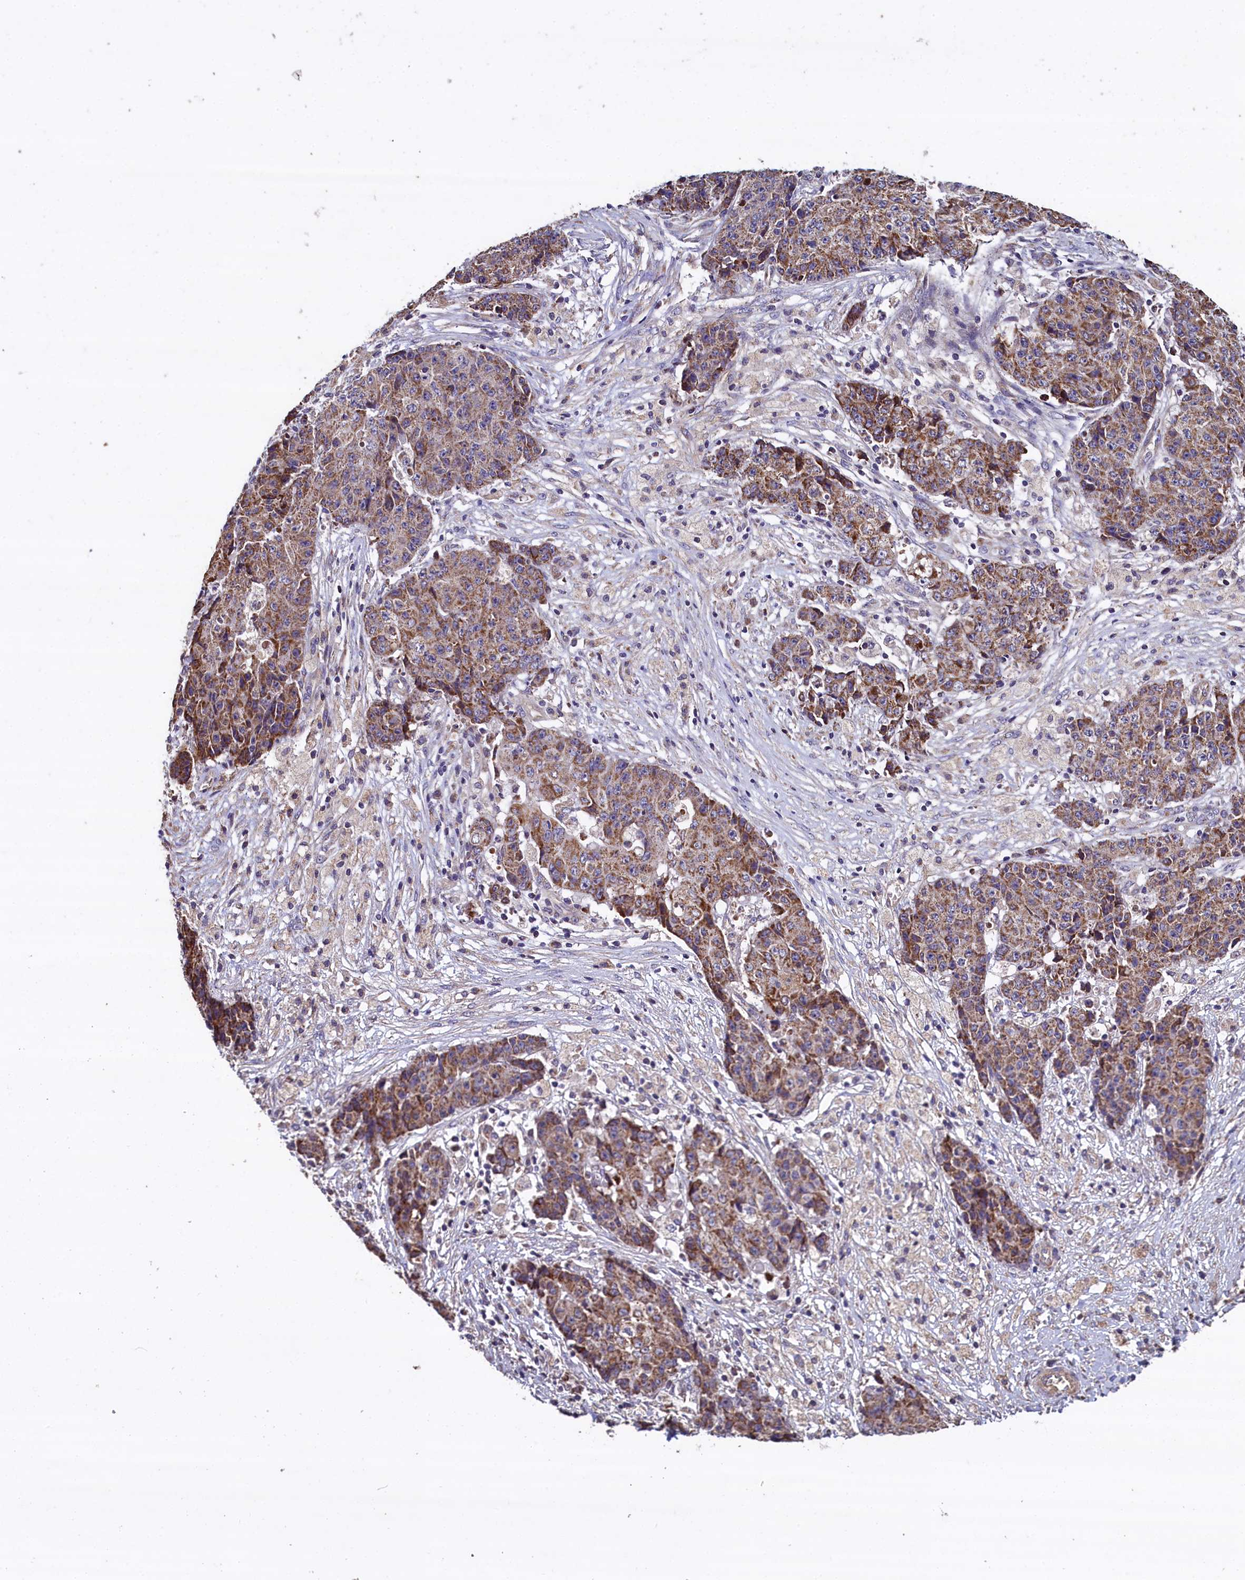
{"staining": {"intensity": "strong", "quantity": ">75%", "location": "cytoplasmic/membranous"}, "tissue": "ovarian cancer", "cell_type": "Tumor cells", "image_type": "cancer", "snomed": [{"axis": "morphology", "description": "Carcinoma, endometroid"}, {"axis": "topography", "description": "Ovary"}], "caption": "Immunohistochemical staining of ovarian cancer (endometroid carcinoma) shows strong cytoplasmic/membranous protein positivity in approximately >75% of tumor cells.", "gene": "COQ9", "patient": {"sex": "female", "age": 42}}